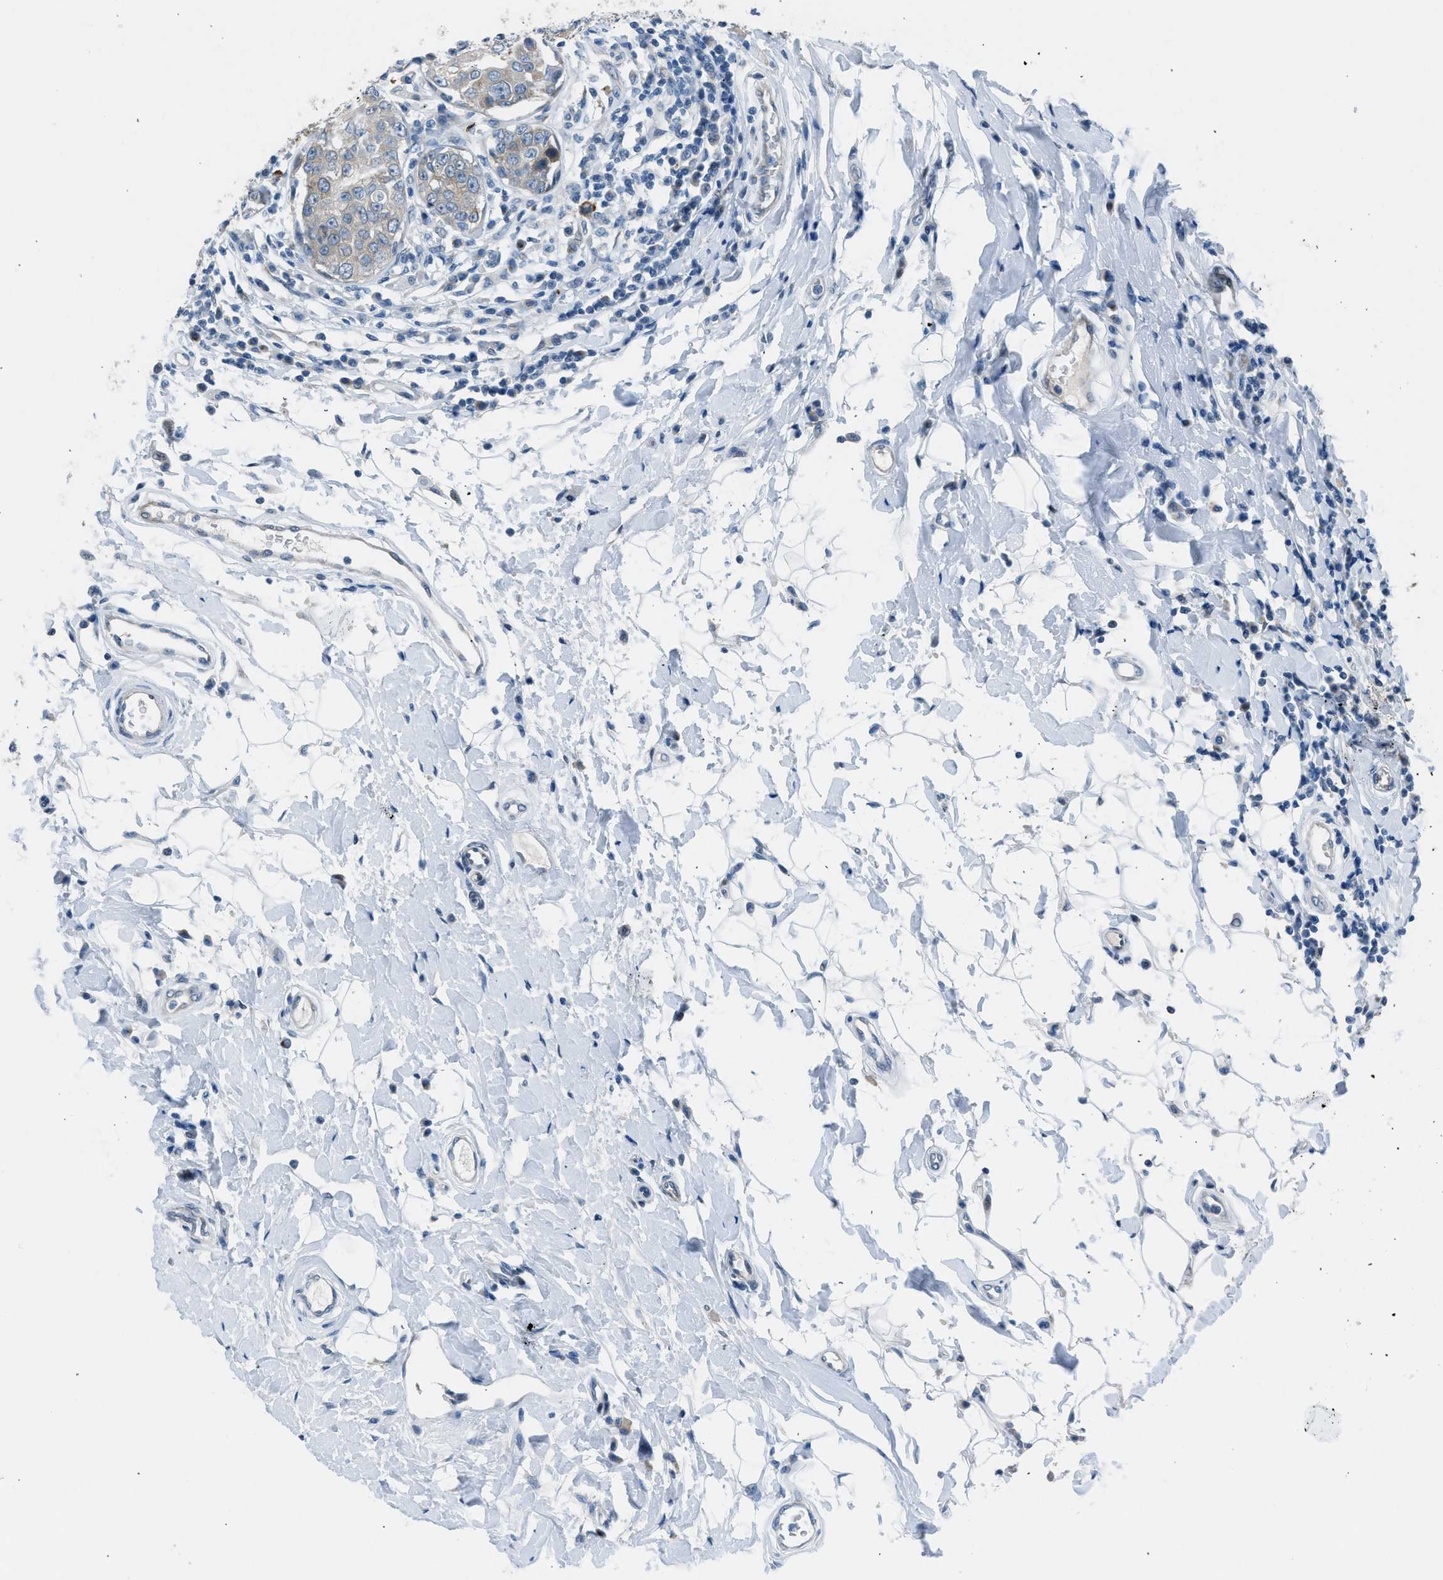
{"staining": {"intensity": "weak", "quantity": "<25%", "location": "cytoplasmic/membranous"}, "tissue": "breast cancer", "cell_type": "Tumor cells", "image_type": "cancer", "snomed": [{"axis": "morphology", "description": "Duct carcinoma"}, {"axis": "topography", "description": "Breast"}], "caption": "A photomicrograph of human infiltrating ductal carcinoma (breast) is negative for staining in tumor cells. The staining is performed using DAB (3,3'-diaminobenzidine) brown chromogen with nuclei counter-stained in using hematoxylin.", "gene": "RNF41", "patient": {"sex": "female", "age": 27}}